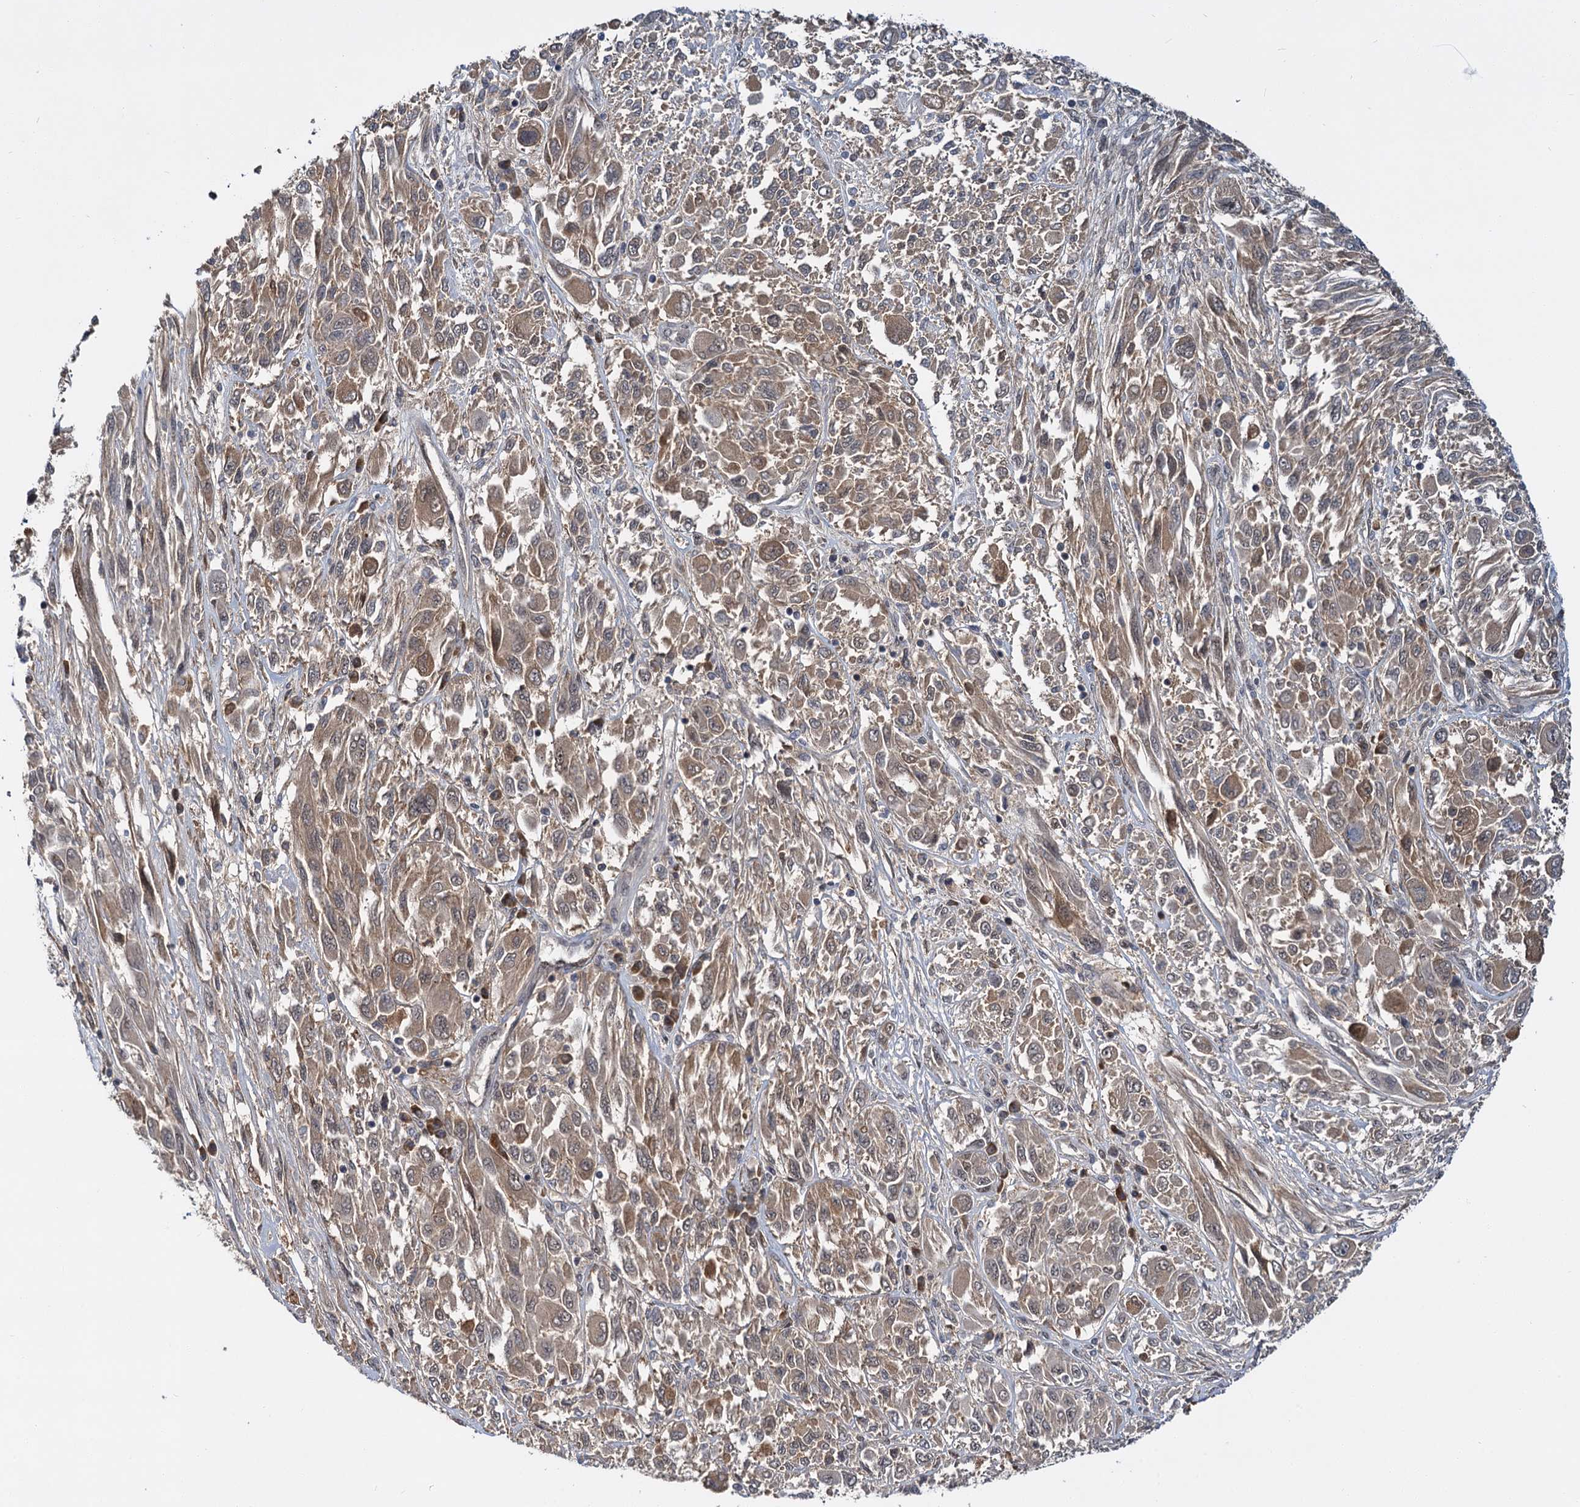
{"staining": {"intensity": "weak", "quantity": ">75%", "location": "cytoplasmic/membranous,nuclear"}, "tissue": "melanoma", "cell_type": "Tumor cells", "image_type": "cancer", "snomed": [{"axis": "morphology", "description": "Malignant melanoma, NOS"}, {"axis": "topography", "description": "Skin"}], "caption": "This is a micrograph of IHC staining of malignant melanoma, which shows weak positivity in the cytoplasmic/membranous and nuclear of tumor cells.", "gene": "MBD6", "patient": {"sex": "female", "age": 91}}